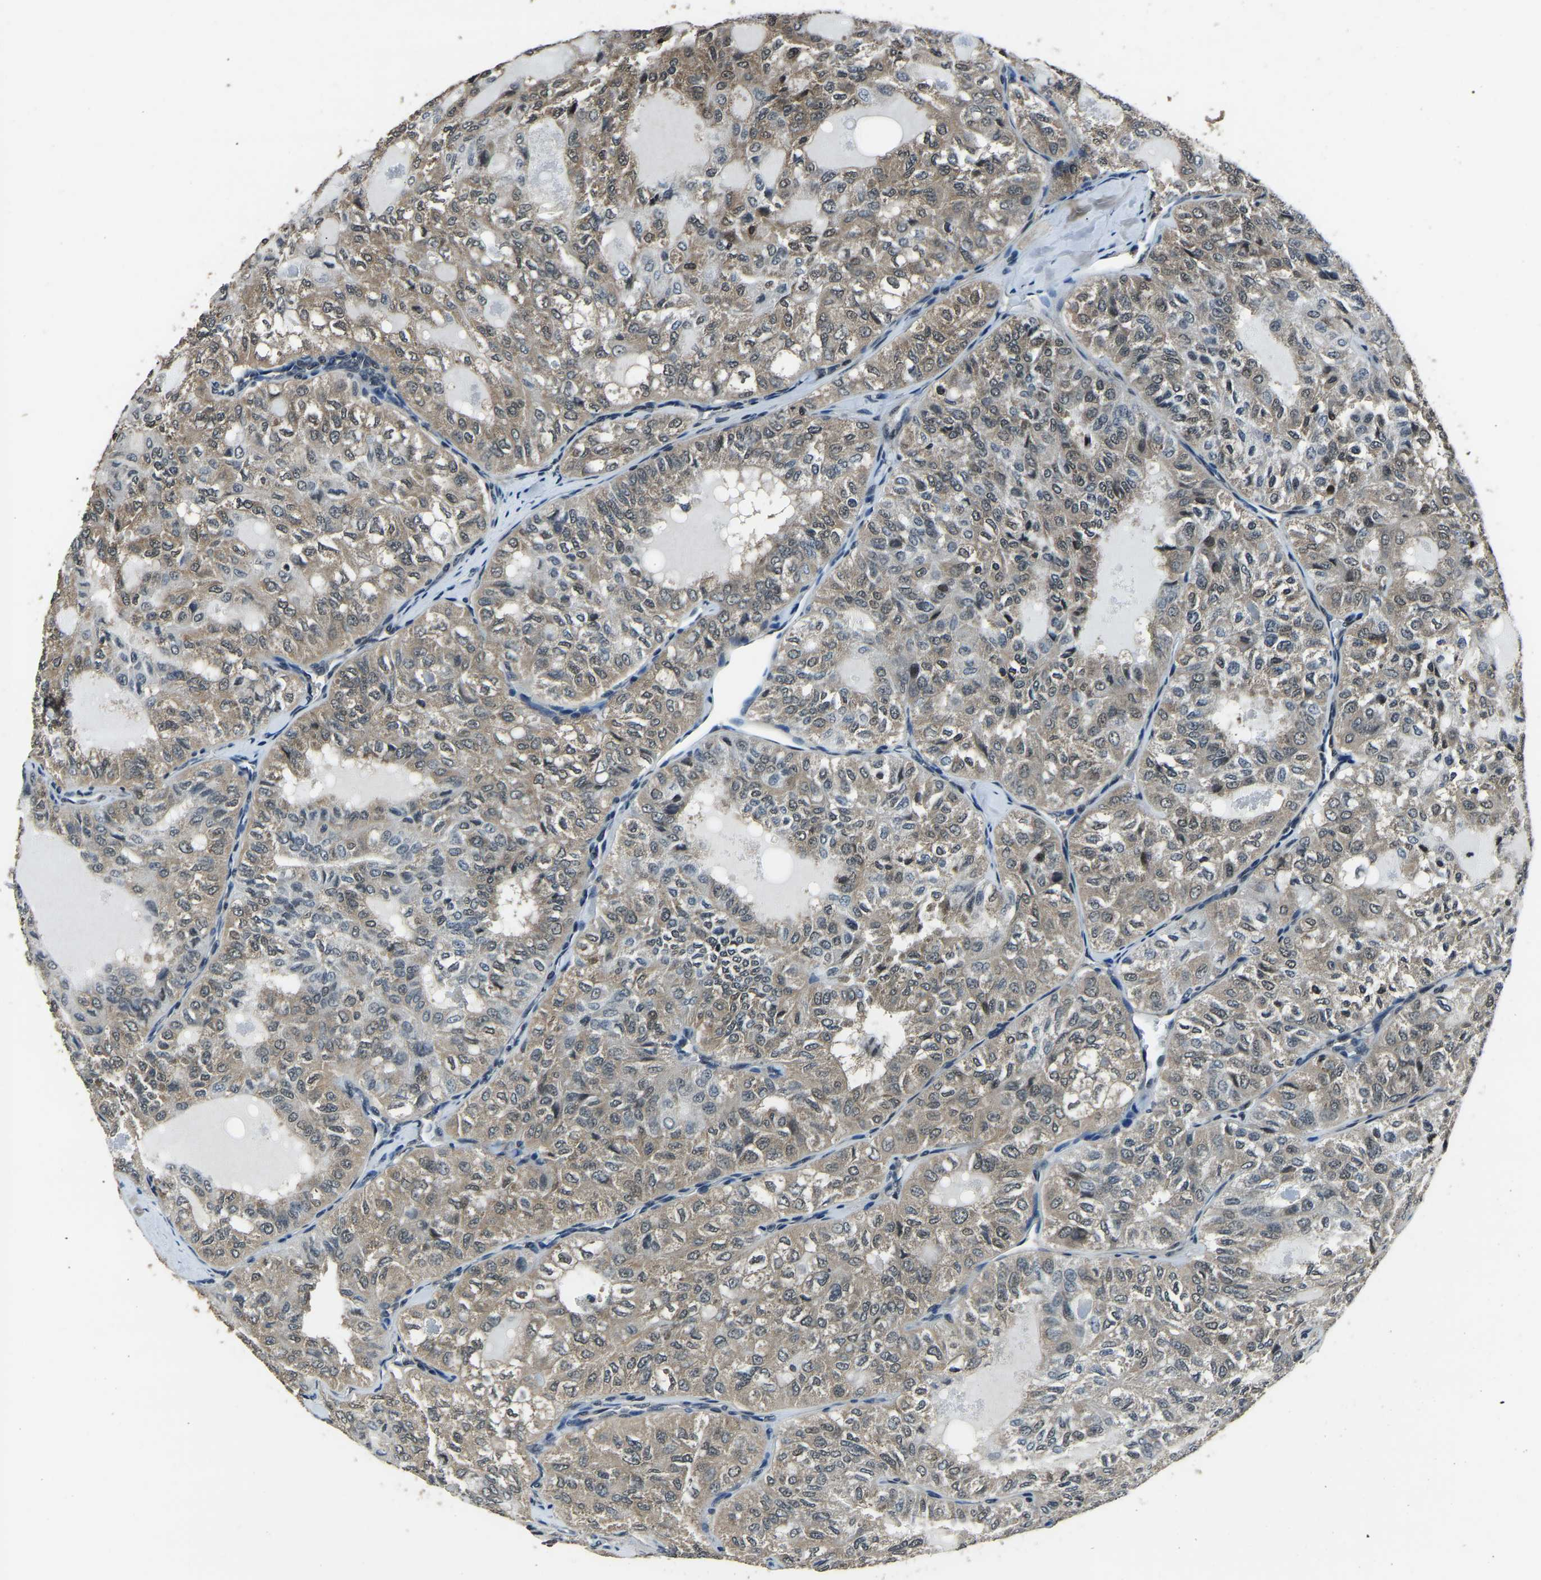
{"staining": {"intensity": "weak", "quantity": ">75%", "location": "cytoplasmic/membranous"}, "tissue": "thyroid cancer", "cell_type": "Tumor cells", "image_type": "cancer", "snomed": [{"axis": "morphology", "description": "Follicular adenoma carcinoma, NOS"}, {"axis": "topography", "description": "Thyroid gland"}], "caption": "This is a photomicrograph of immunohistochemistry staining of thyroid cancer (follicular adenoma carcinoma), which shows weak expression in the cytoplasmic/membranous of tumor cells.", "gene": "ANKIB1", "patient": {"sex": "male", "age": 75}}